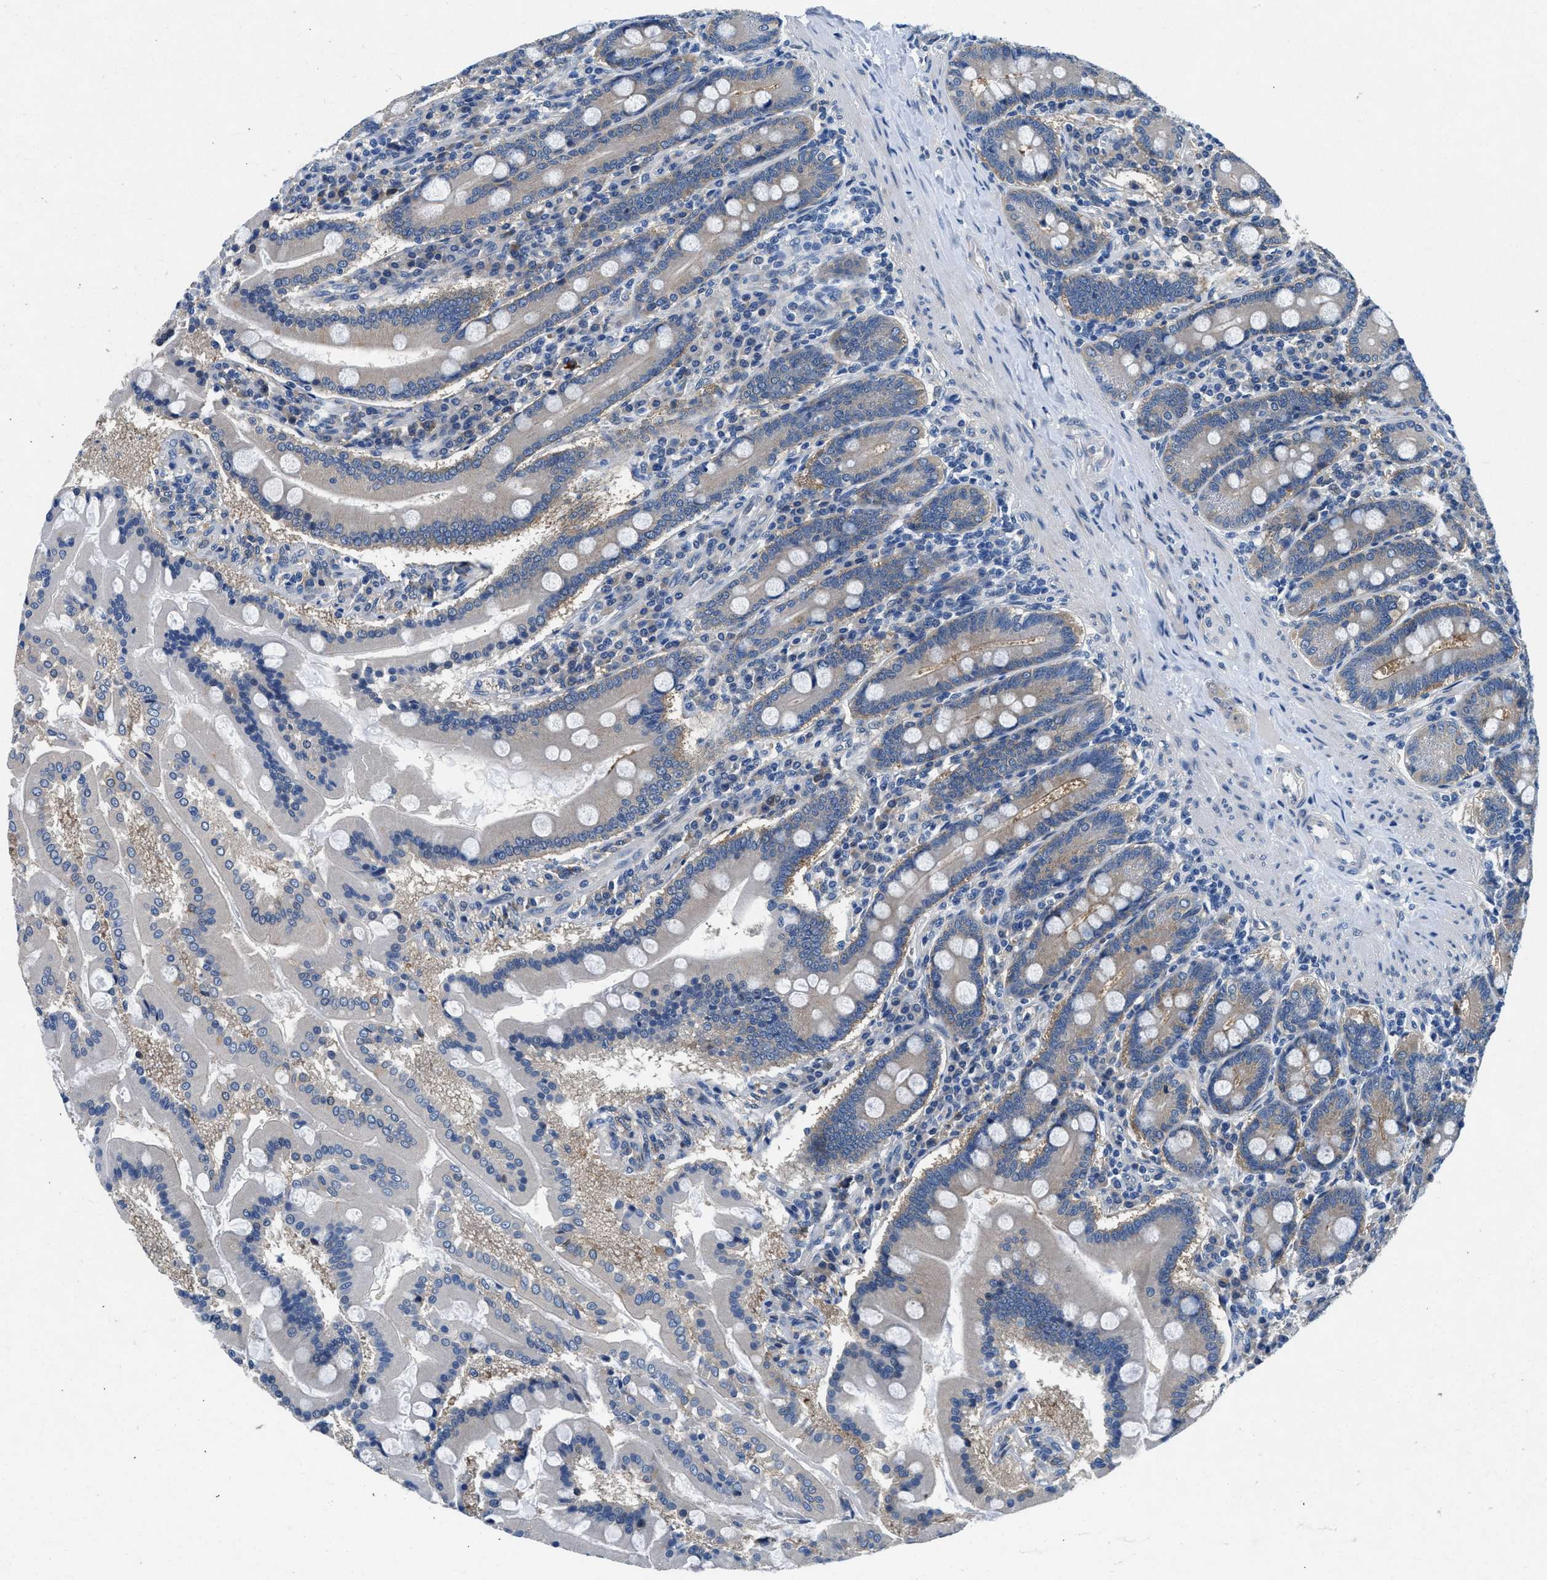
{"staining": {"intensity": "moderate", "quantity": "25%-75%", "location": "cytoplasmic/membranous"}, "tissue": "duodenum", "cell_type": "Glandular cells", "image_type": "normal", "snomed": [{"axis": "morphology", "description": "Normal tissue, NOS"}, {"axis": "topography", "description": "Duodenum"}], "caption": "Brown immunohistochemical staining in unremarkable duodenum reveals moderate cytoplasmic/membranous staining in about 25%-75% of glandular cells. (IHC, brightfield microscopy, high magnification).", "gene": "COPS2", "patient": {"sex": "male", "age": 50}}